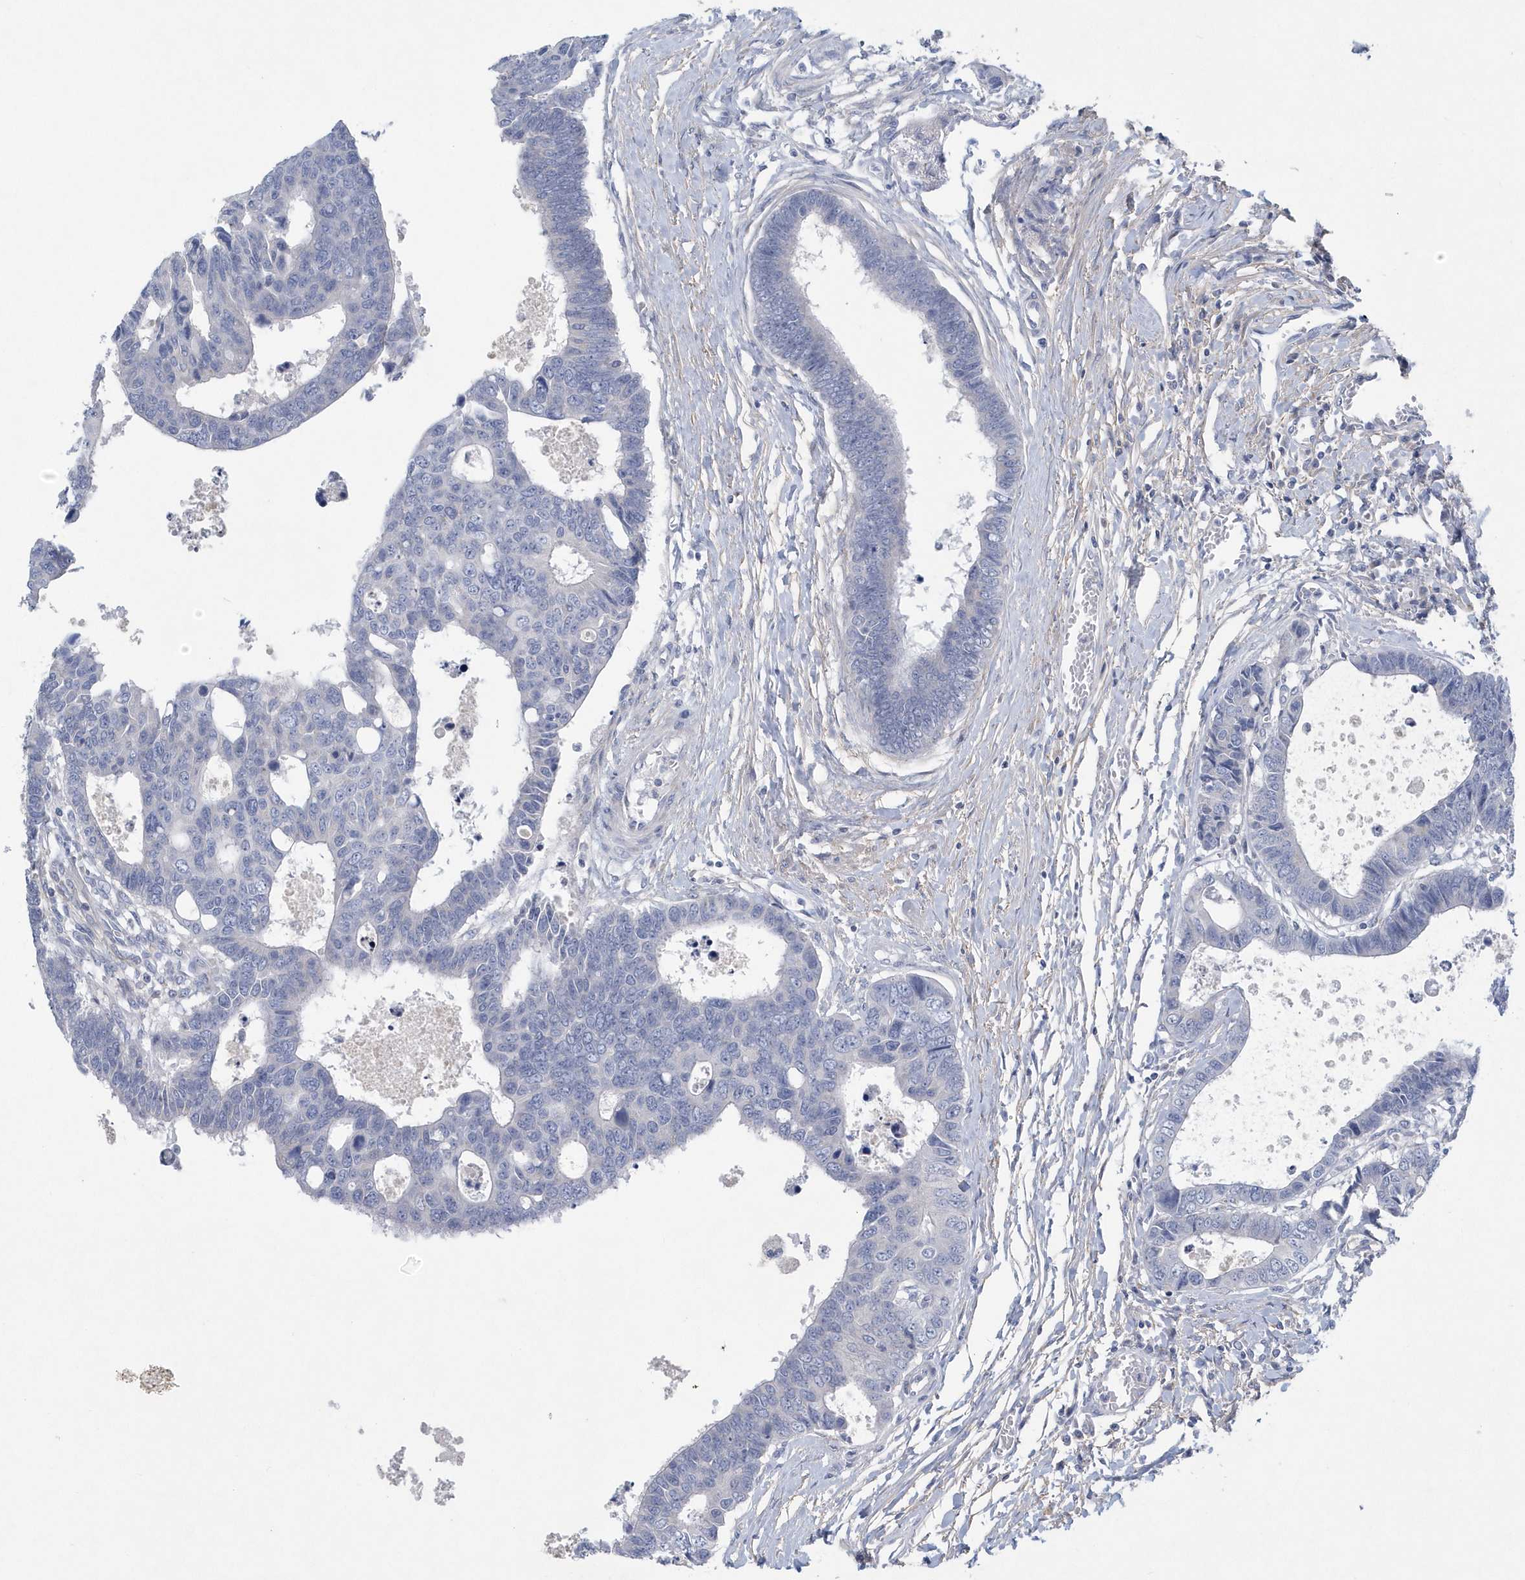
{"staining": {"intensity": "negative", "quantity": "none", "location": "none"}, "tissue": "colorectal cancer", "cell_type": "Tumor cells", "image_type": "cancer", "snomed": [{"axis": "morphology", "description": "Adenocarcinoma, NOS"}, {"axis": "topography", "description": "Rectum"}], "caption": "Immunohistochemistry image of human colorectal cancer stained for a protein (brown), which displays no expression in tumor cells. (DAB (3,3'-diaminobenzidine) immunohistochemistry (IHC) visualized using brightfield microscopy, high magnification).", "gene": "SPATA18", "patient": {"sex": "male", "age": 84}}